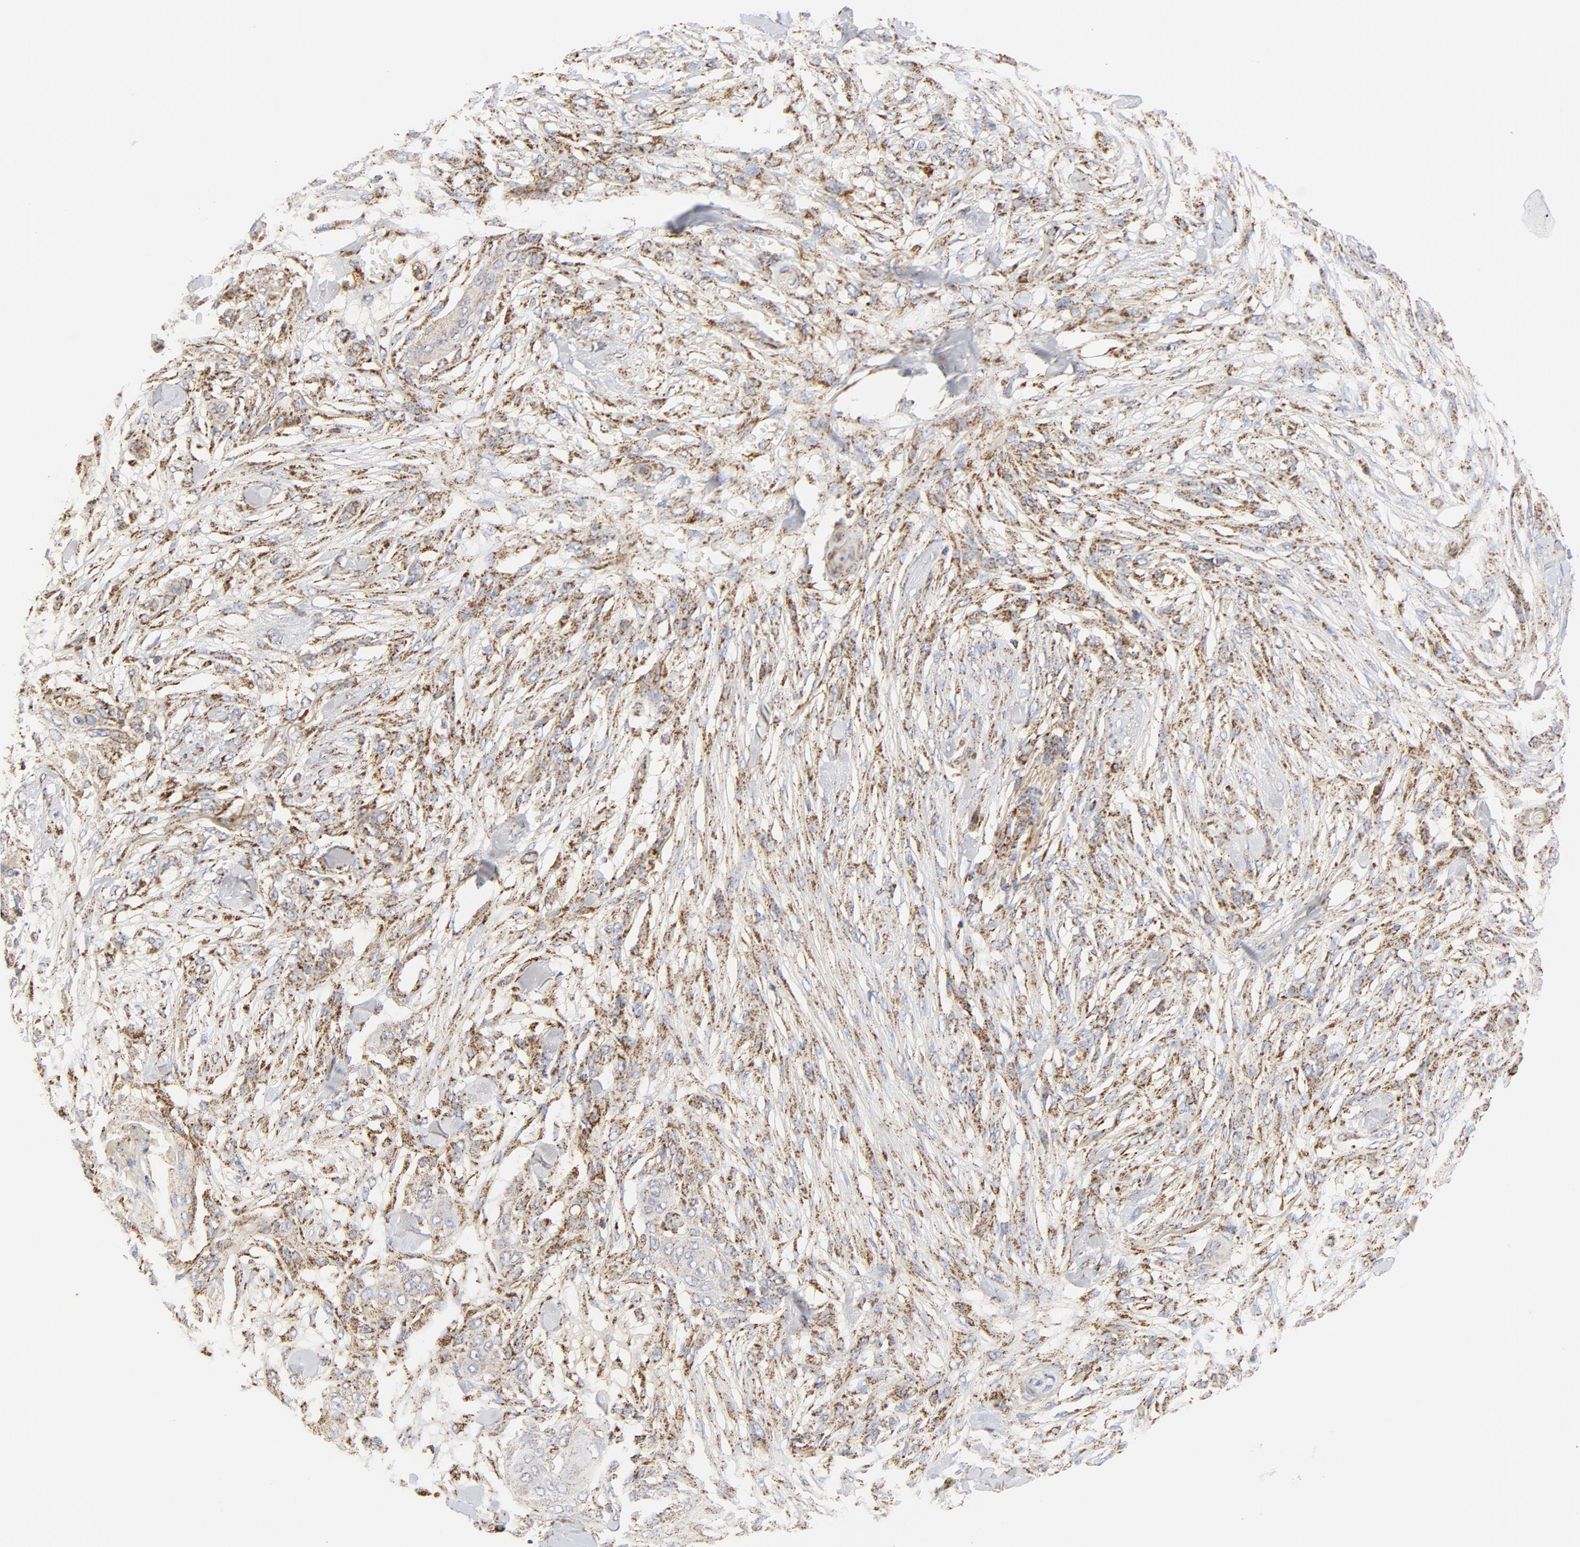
{"staining": {"intensity": "moderate", "quantity": ">75%", "location": "cytoplasmic/membranous"}, "tissue": "skin cancer", "cell_type": "Tumor cells", "image_type": "cancer", "snomed": [{"axis": "morphology", "description": "Normal tissue, NOS"}, {"axis": "morphology", "description": "Squamous cell carcinoma, NOS"}, {"axis": "topography", "description": "Skin"}], "caption": "Immunohistochemical staining of squamous cell carcinoma (skin) shows medium levels of moderate cytoplasmic/membranous positivity in about >75% of tumor cells. (Stains: DAB (3,3'-diaminobenzidine) in brown, nuclei in blue, Microscopy: brightfield microscopy at high magnification).", "gene": "PCNX4", "patient": {"sex": "female", "age": 59}}